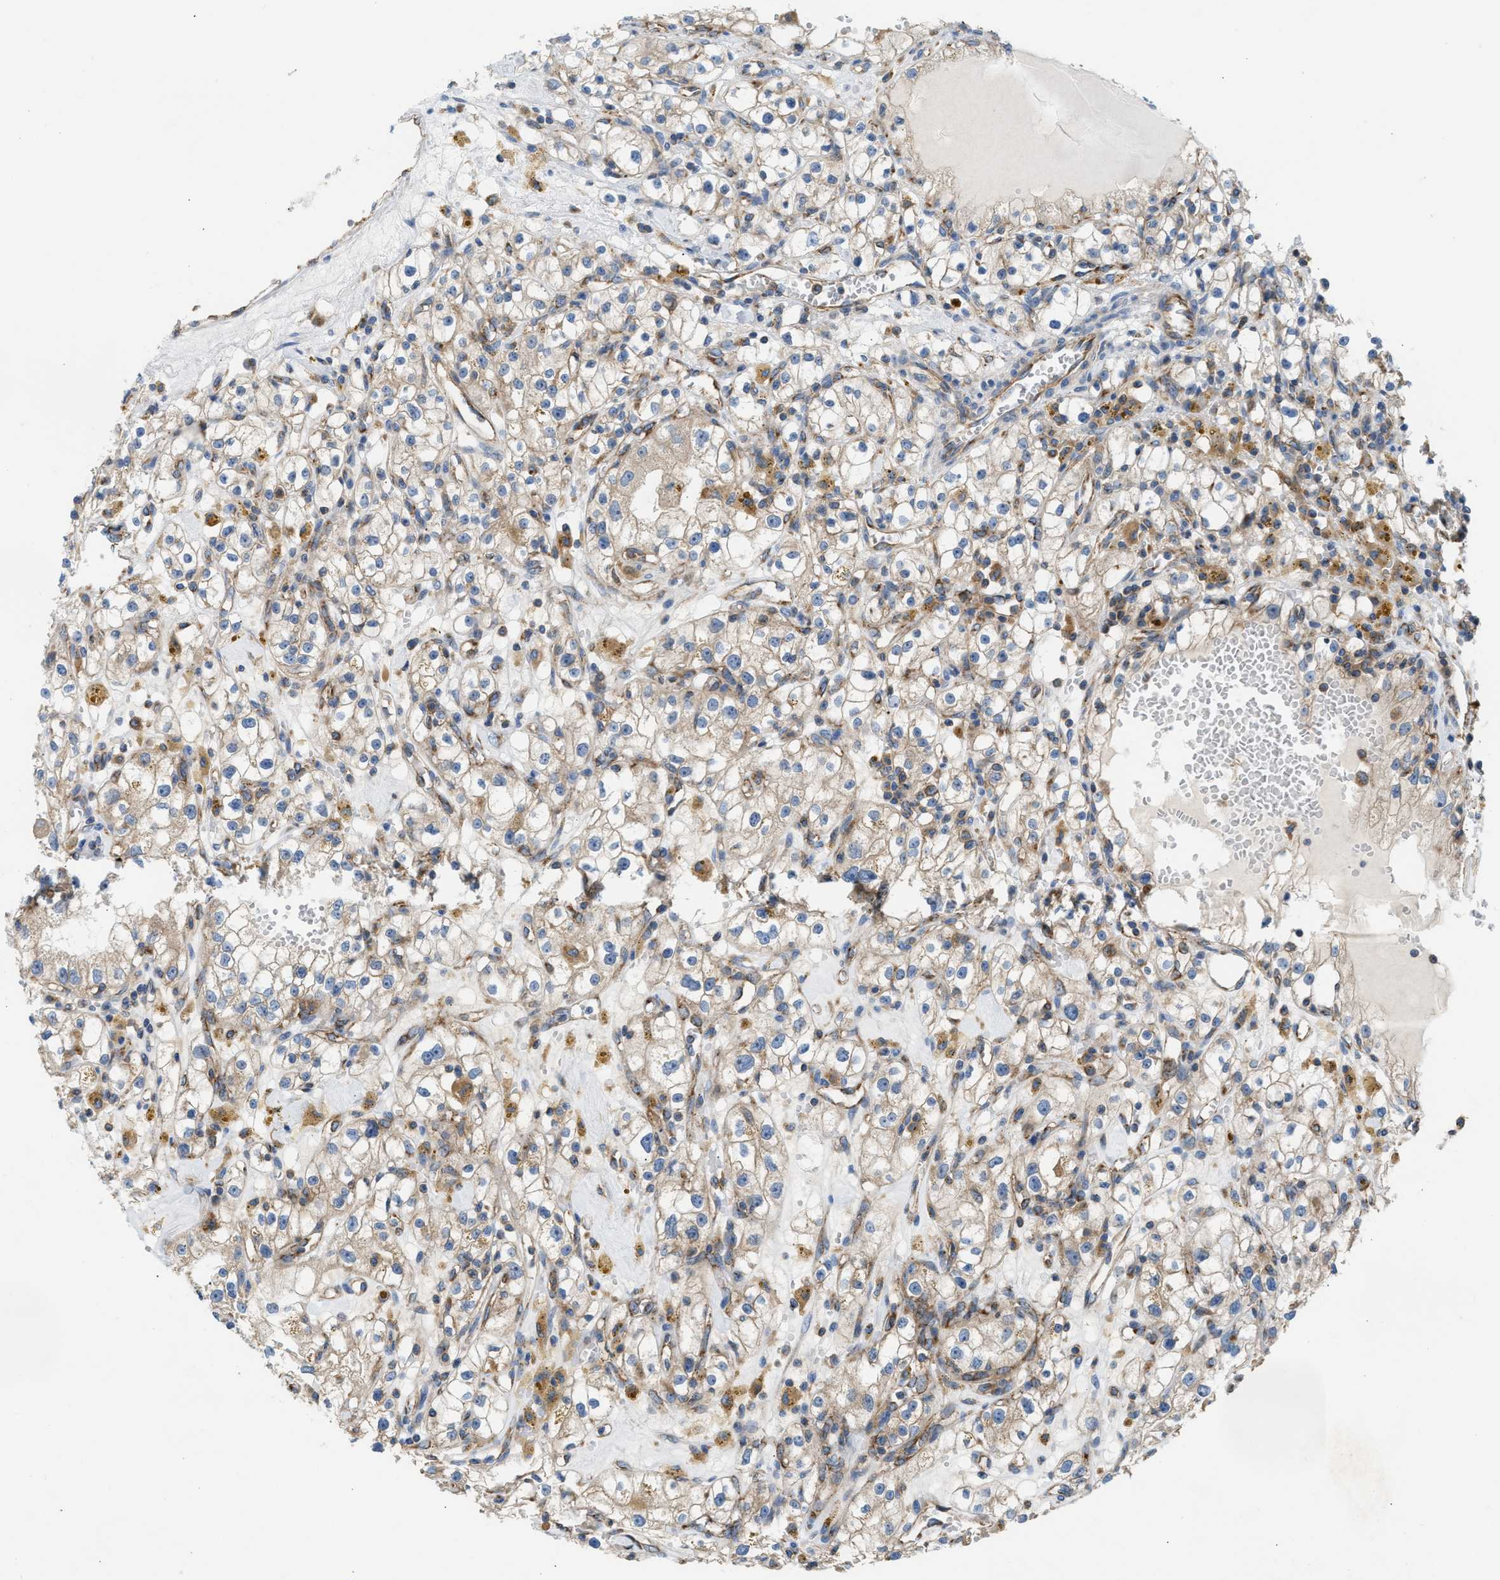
{"staining": {"intensity": "weak", "quantity": ">75%", "location": "cytoplasmic/membranous"}, "tissue": "renal cancer", "cell_type": "Tumor cells", "image_type": "cancer", "snomed": [{"axis": "morphology", "description": "Adenocarcinoma, NOS"}, {"axis": "topography", "description": "Kidney"}], "caption": "Renal cancer (adenocarcinoma) stained with DAB immunohistochemistry exhibits low levels of weak cytoplasmic/membranous expression in about >75% of tumor cells.", "gene": "TBC1D15", "patient": {"sex": "male", "age": 56}}